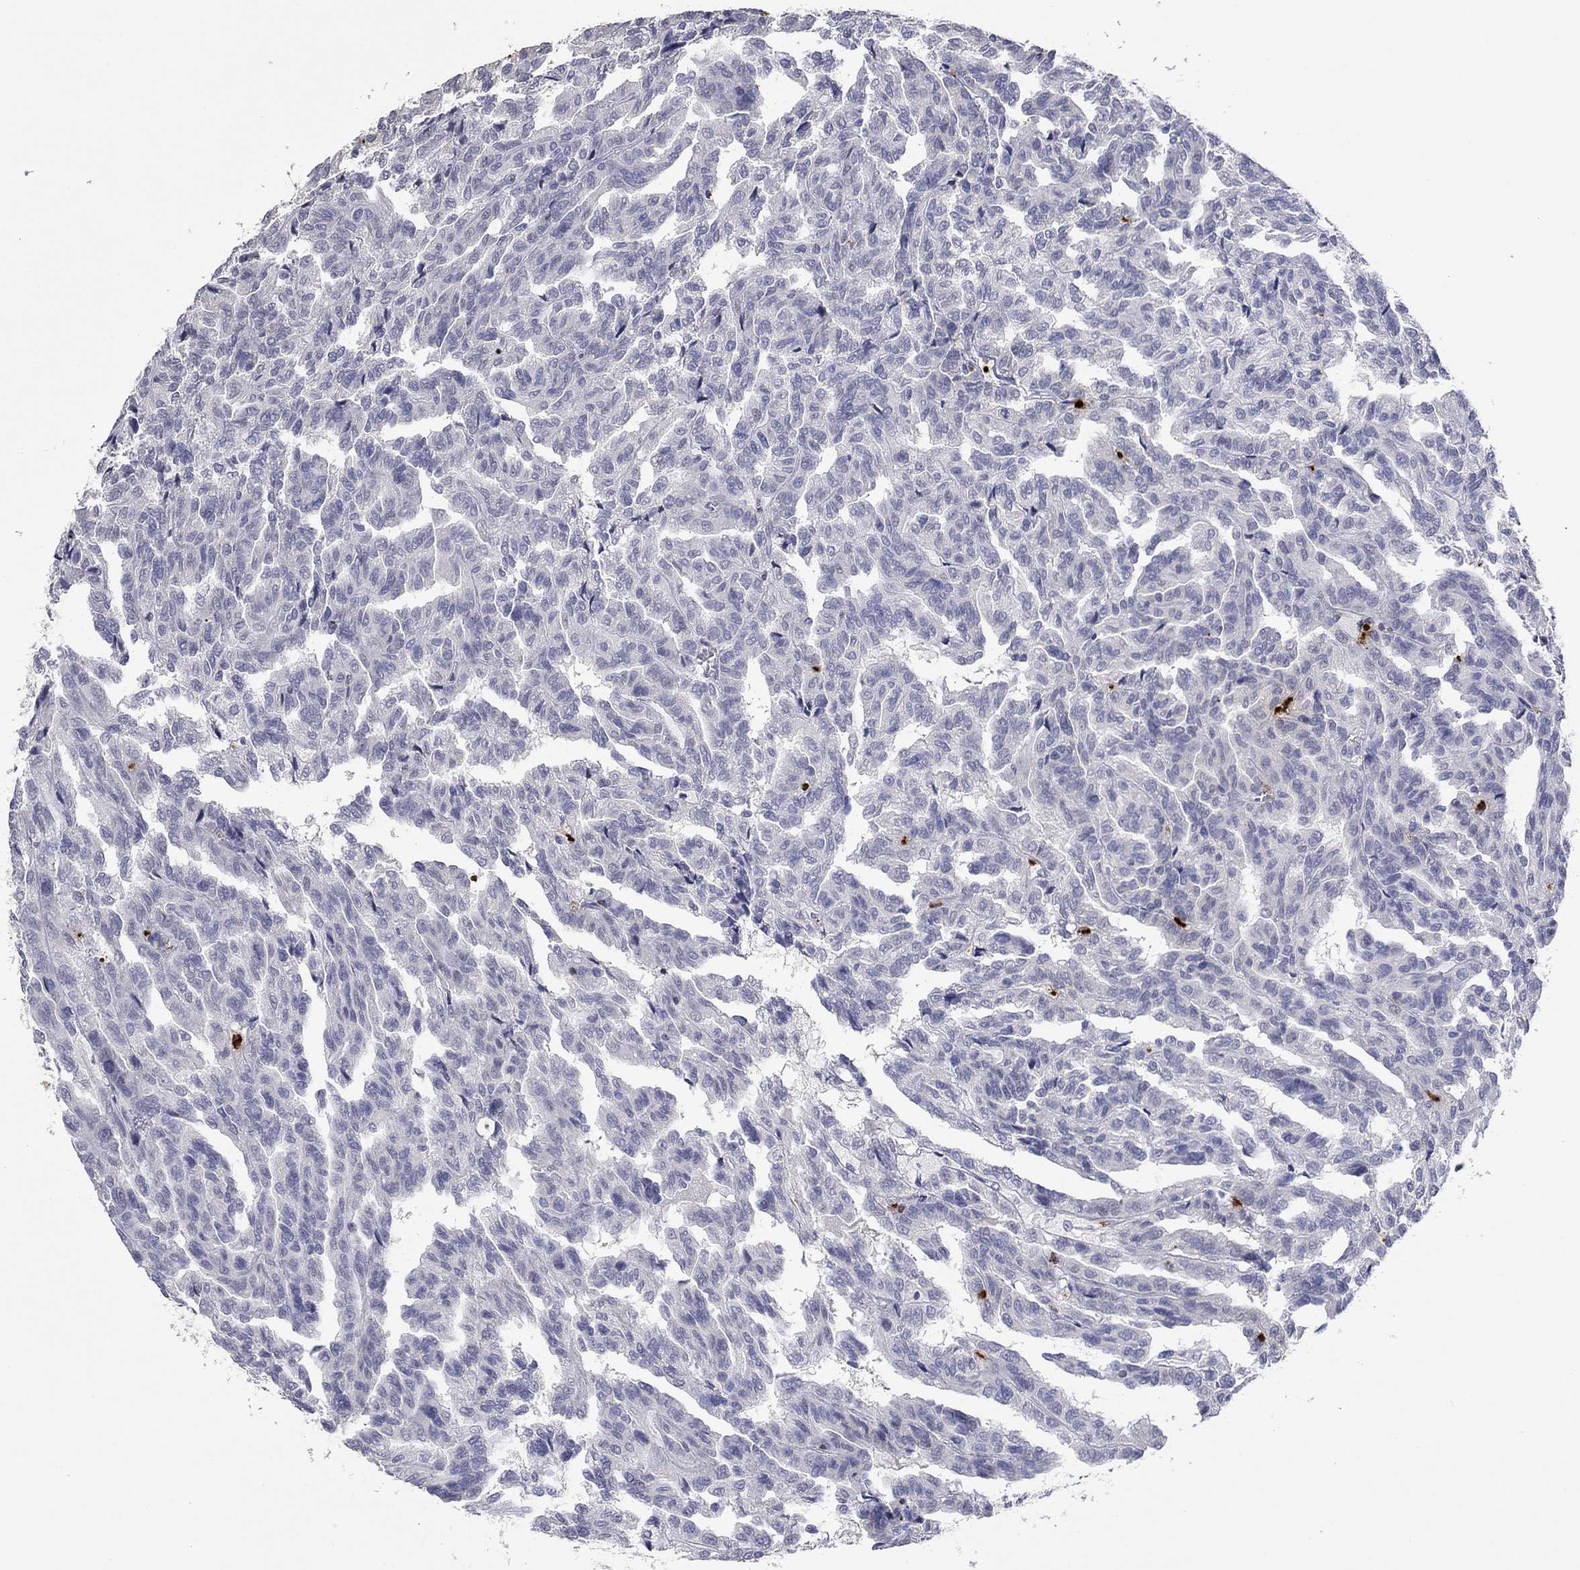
{"staining": {"intensity": "negative", "quantity": "none", "location": "none"}, "tissue": "renal cancer", "cell_type": "Tumor cells", "image_type": "cancer", "snomed": [{"axis": "morphology", "description": "Adenocarcinoma, NOS"}, {"axis": "topography", "description": "Kidney"}], "caption": "A high-resolution image shows immunohistochemistry (IHC) staining of renal adenocarcinoma, which demonstrates no significant staining in tumor cells.", "gene": "CCL5", "patient": {"sex": "male", "age": 79}}